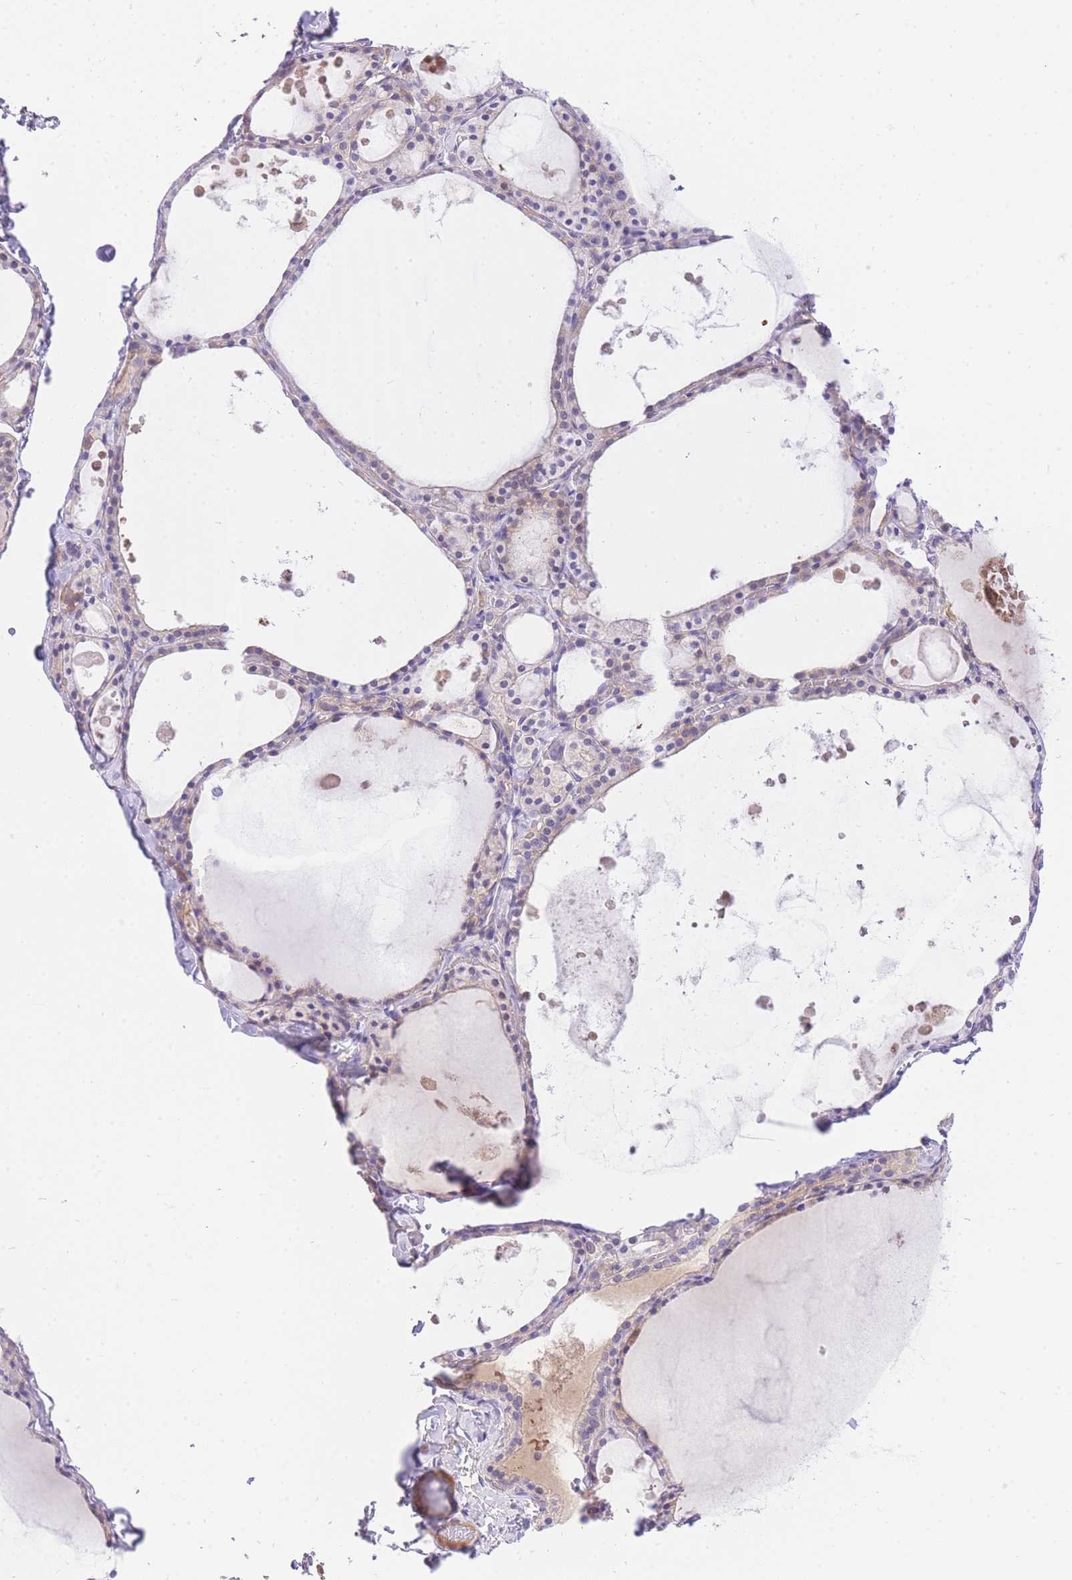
{"staining": {"intensity": "weak", "quantity": "<25%", "location": "cytoplasmic/membranous"}, "tissue": "thyroid gland", "cell_type": "Glandular cells", "image_type": "normal", "snomed": [{"axis": "morphology", "description": "Normal tissue, NOS"}, {"axis": "topography", "description": "Thyroid gland"}], "caption": "Immunohistochemistry (IHC) of normal human thyroid gland exhibits no expression in glandular cells.", "gene": "LIPH", "patient": {"sex": "male", "age": 56}}